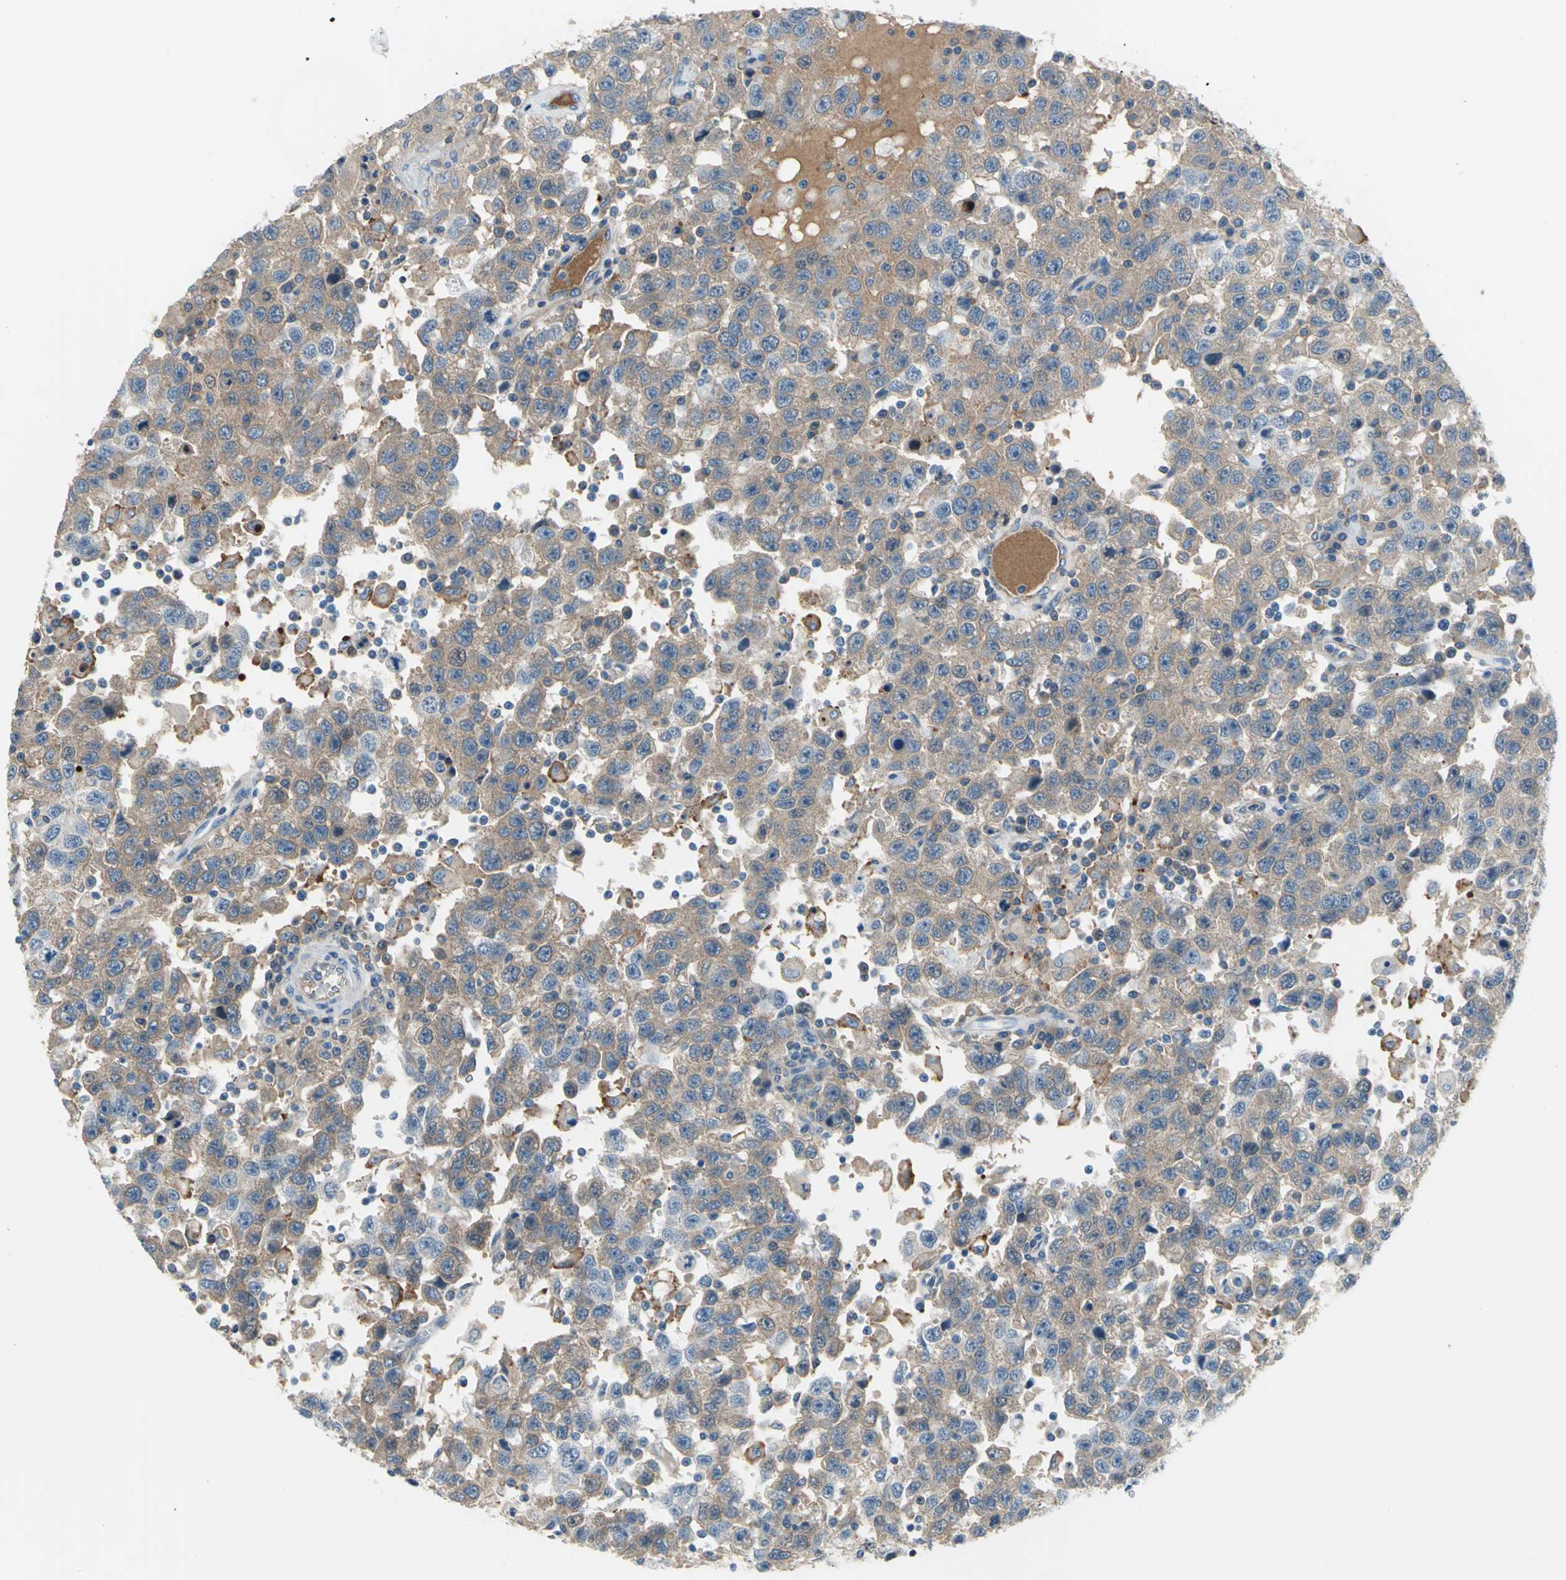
{"staining": {"intensity": "moderate", "quantity": ">75%", "location": "cytoplasmic/membranous"}, "tissue": "testis cancer", "cell_type": "Tumor cells", "image_type": "cancer", "snomed": [{"axis": "morphology", "description": "Seminoma, NOS"}, {"axis": "topography", "description": "Testis"}], "caption": "The histopathology image displays staining of seminoma (testis), revealing moderate cytoplasmic/membranous protein staining (brown color) within tumor cells. The protein is shown in brown color, while the nuclei are stained blue.", "gene": "ZIC1", "patient": {"sex": "male", "age": 41}}